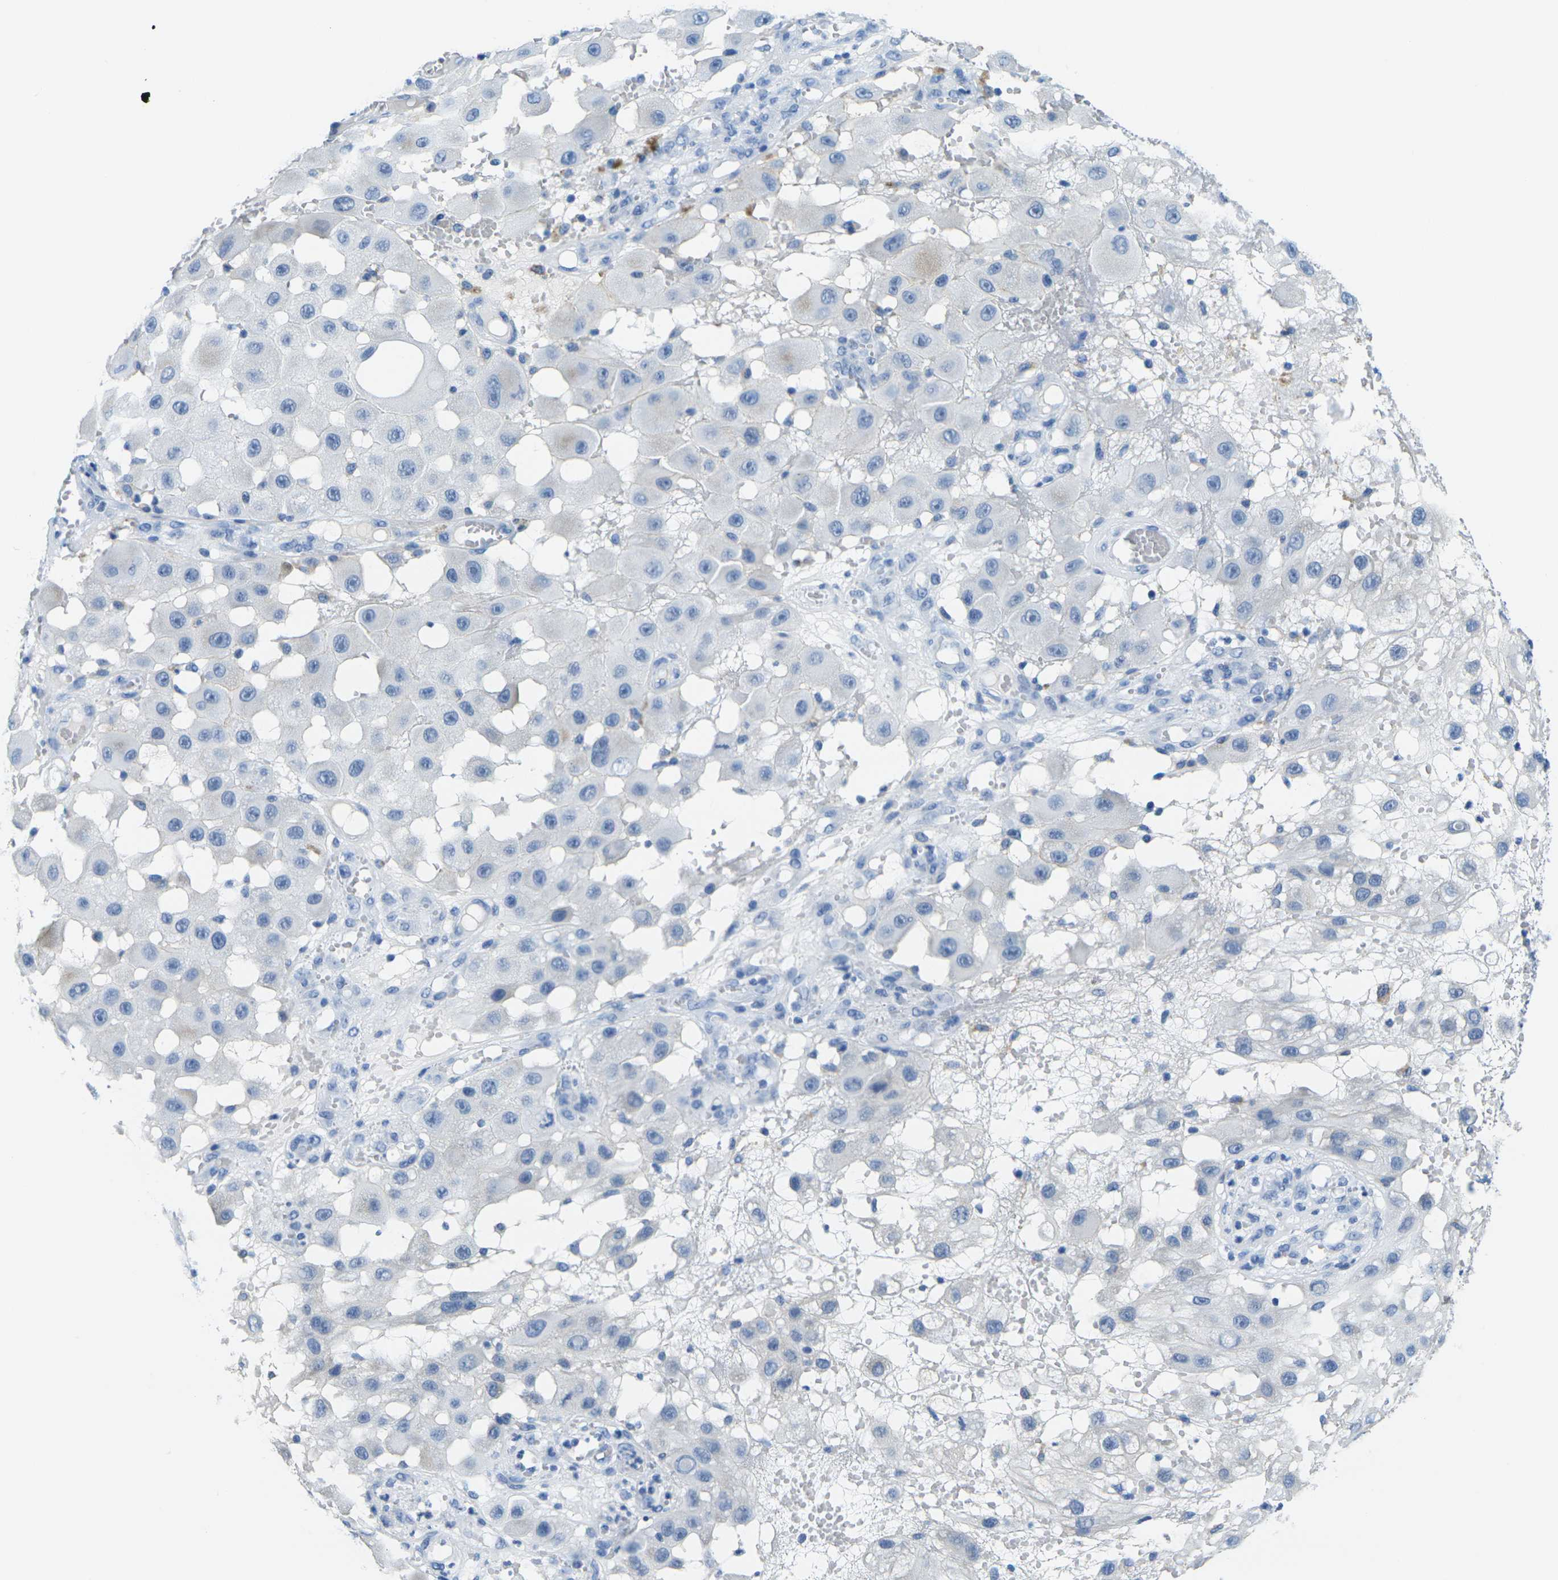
{"staining": {"intensity": "negative", "quantity": "none", "location": "none"}, "tissue": "melanoma", "cell_type": "Tumor cells", "image_type": "cancer", "snomed": [{"axis": "morphology", "description": "Malignant melanoma, NOS"}, {"axis": "topography", "description": "Skin"}], "caption": "Protein analysis of melanoma shows no significant expression in tumor cells.", "gene": "FAM3D", "patient": {"sex": "female", "age": 81}}